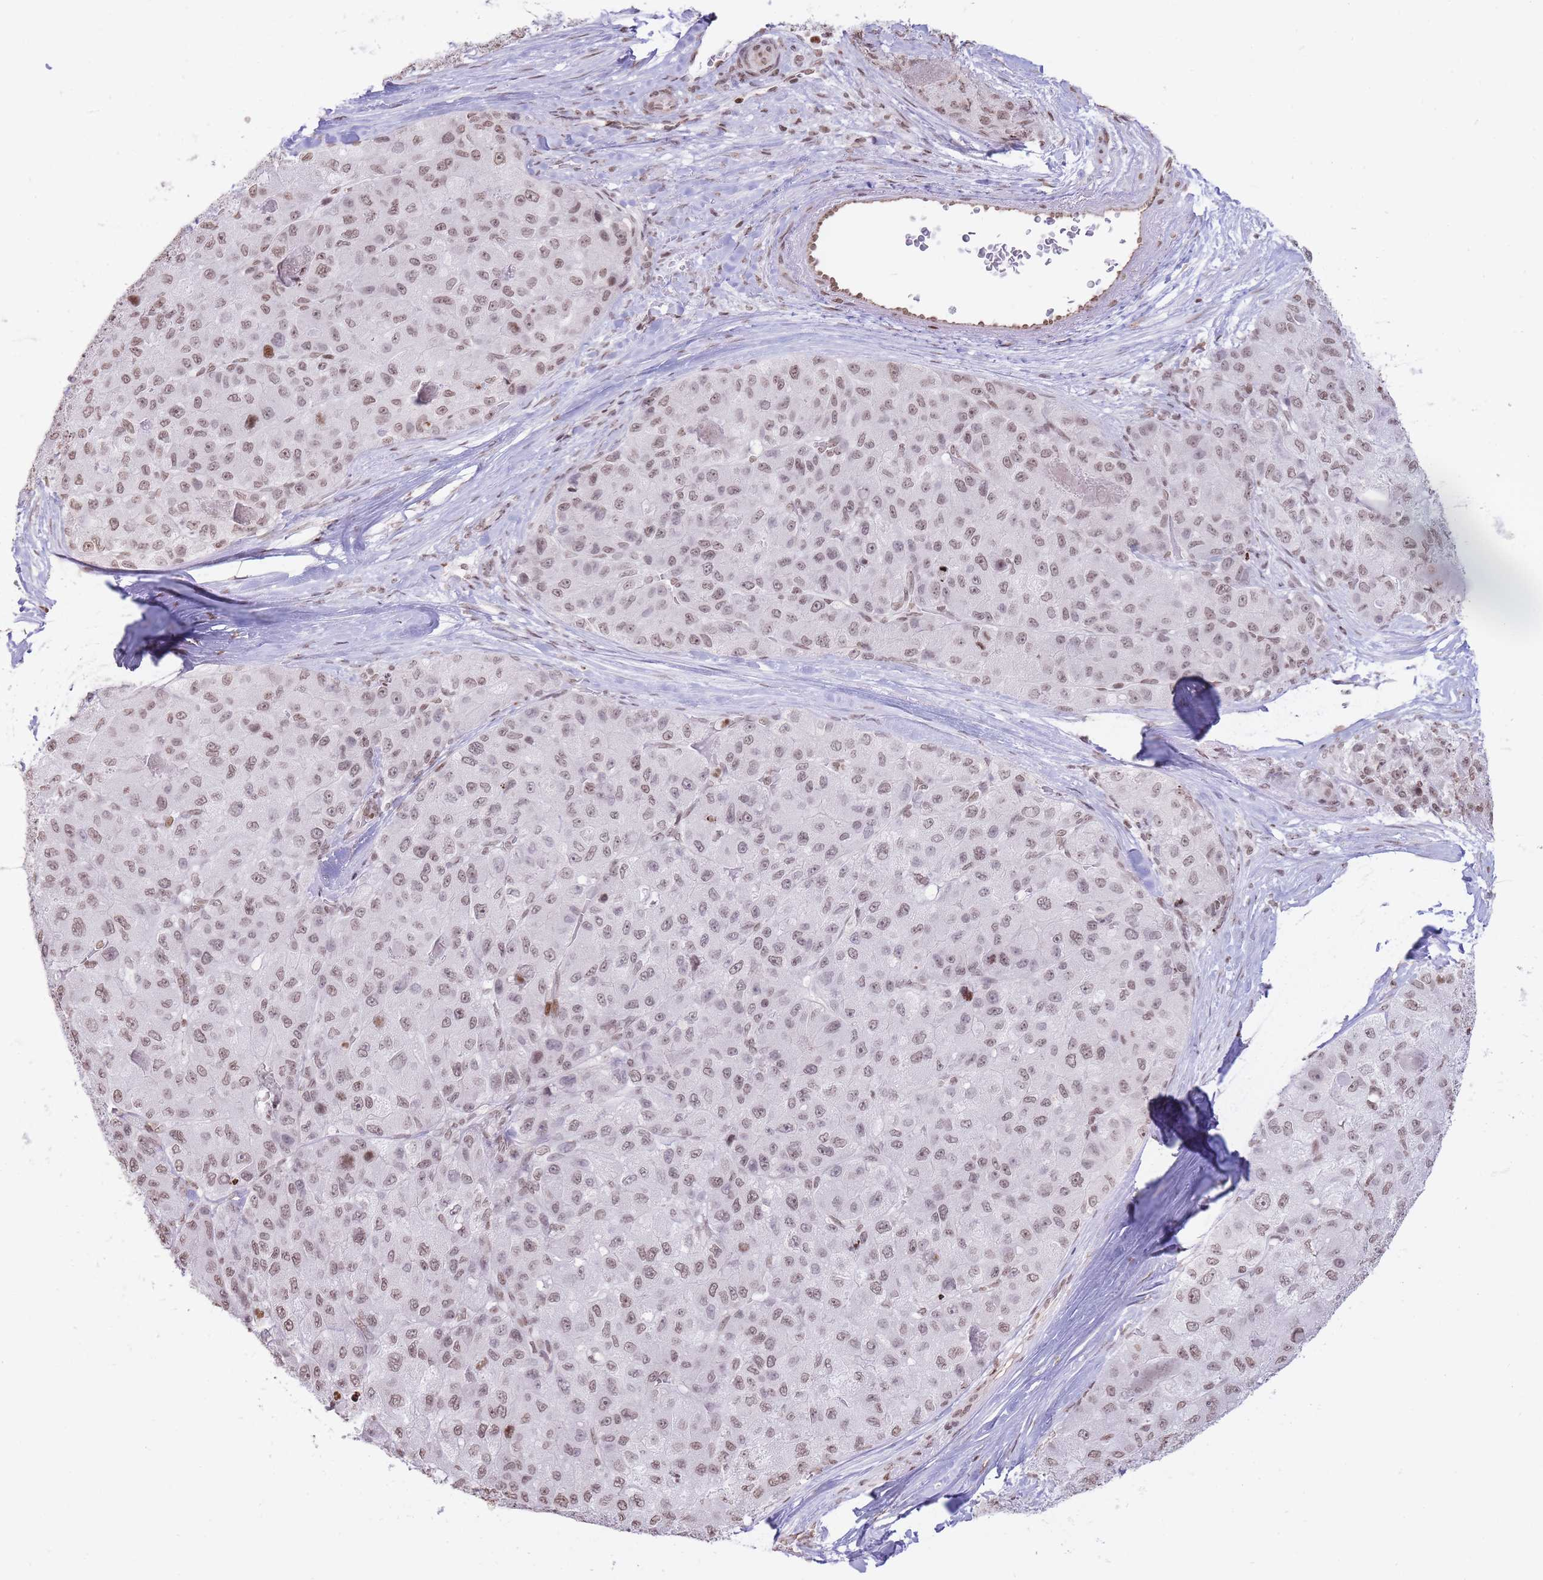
{"staining": {"intensity": "weak", "quantity": ">75%", "location": "nuclear"}, "tissue": "liver cancer", "cell_type": "Tumor cells", "image_type": "cancer", "snomed": [{"axis": "morphology", "description": "Carcinoma, Hepatocellular, NOS"}, {"axis": "topography", "description": "Liver"}], "caption": "Protein staining exhibits weak nuclear expression in about >75% of tumor cells in liver cancer.", "gene": "SHISAL1", "patient": {"sex": "male", "age": 80}}